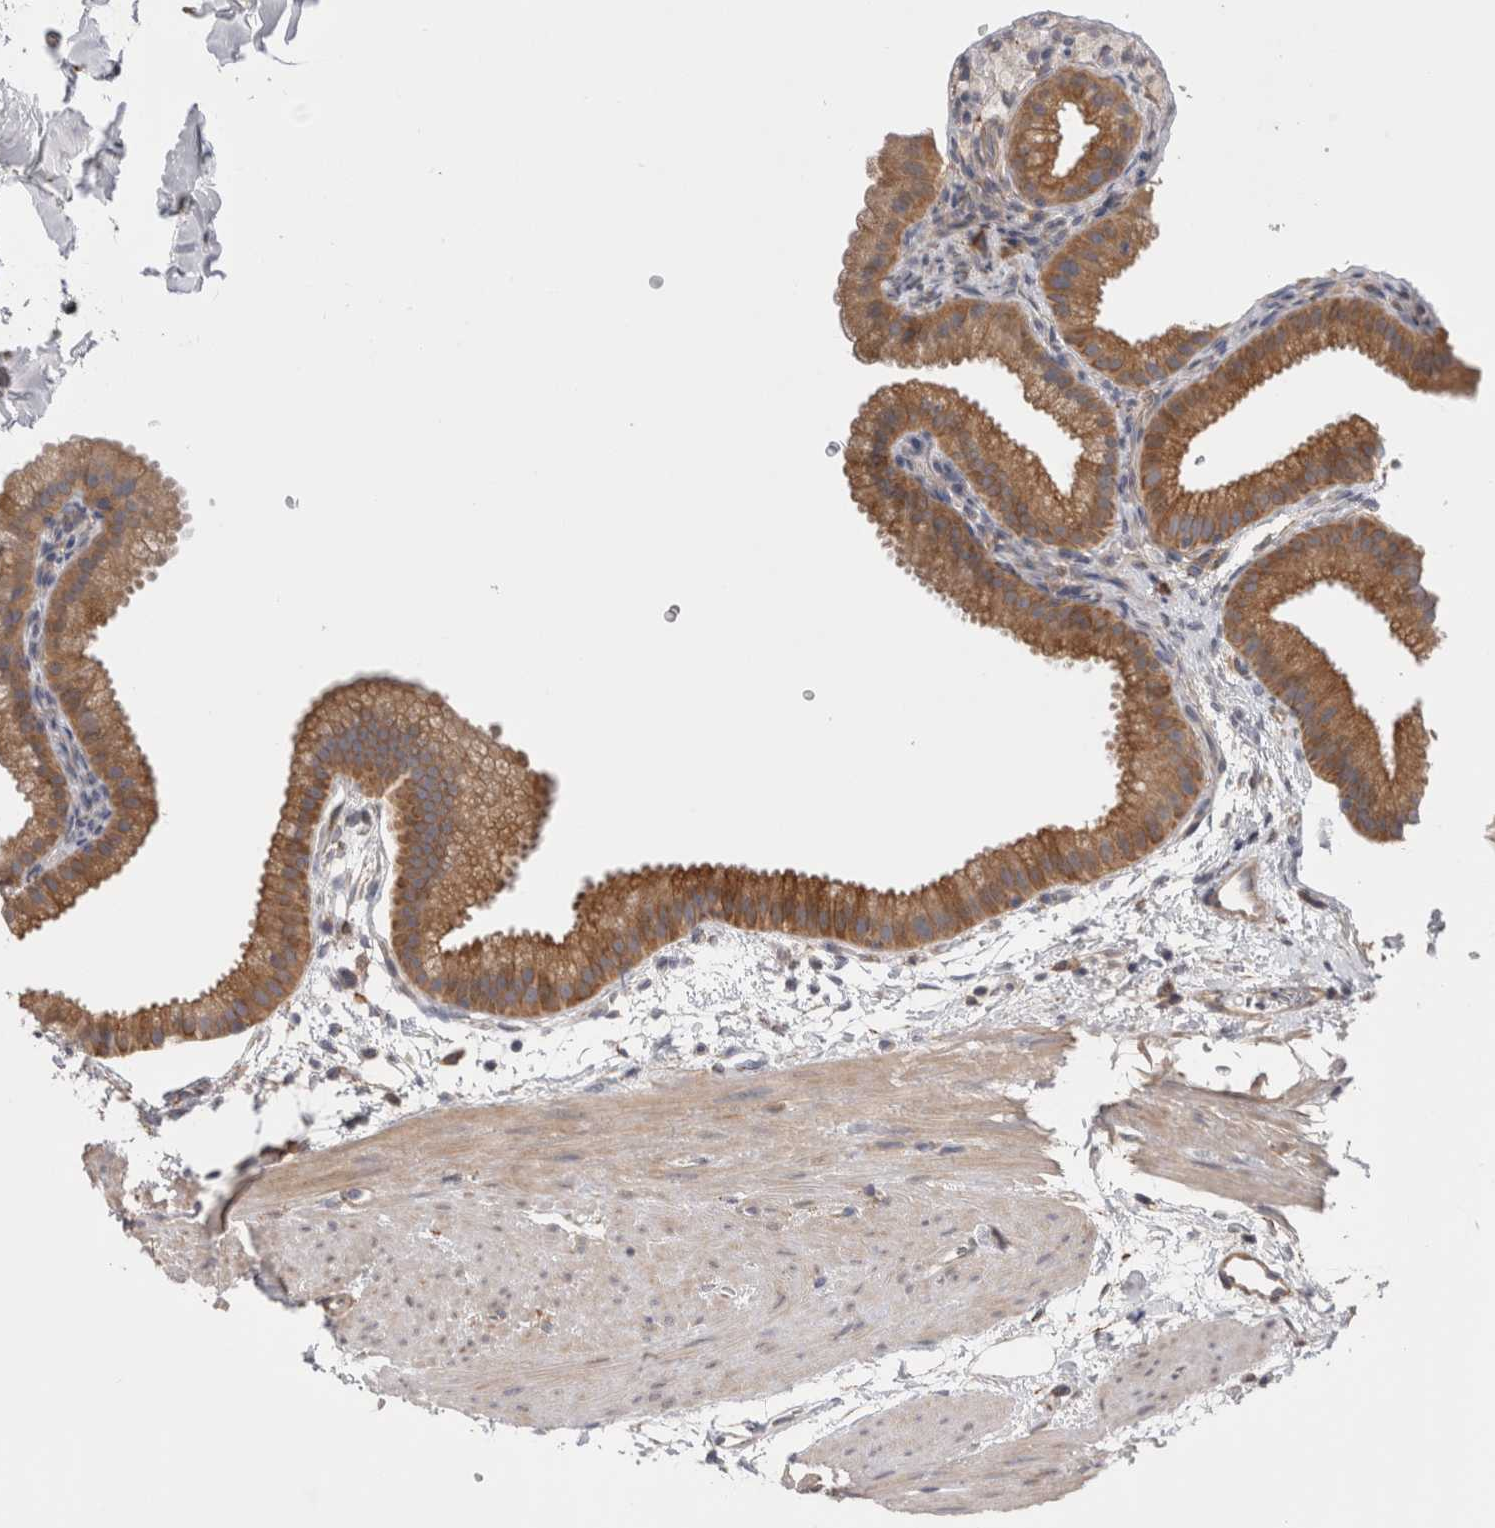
{"staining": {"intensity": "moderate", "quantity": ">75%", "location": "cytoplasmic/membranous"}, "tissue": "gallbladder", "cell_type": "Glandular cells", "image_type": "normal", "snomed": [{"axis": "morphology", "description": "Normal tissue, NOS"}, {"axis": "topography", "description": "Gallbladder"}], "caption": "This is a histology image of IHC staining of unremarkable gallbladder, which shows moderate staining in the cytoplasmic/membranous of glandular cells.", "gene": "SMAP2", "patient": {"sex": "female", "age": 64}}